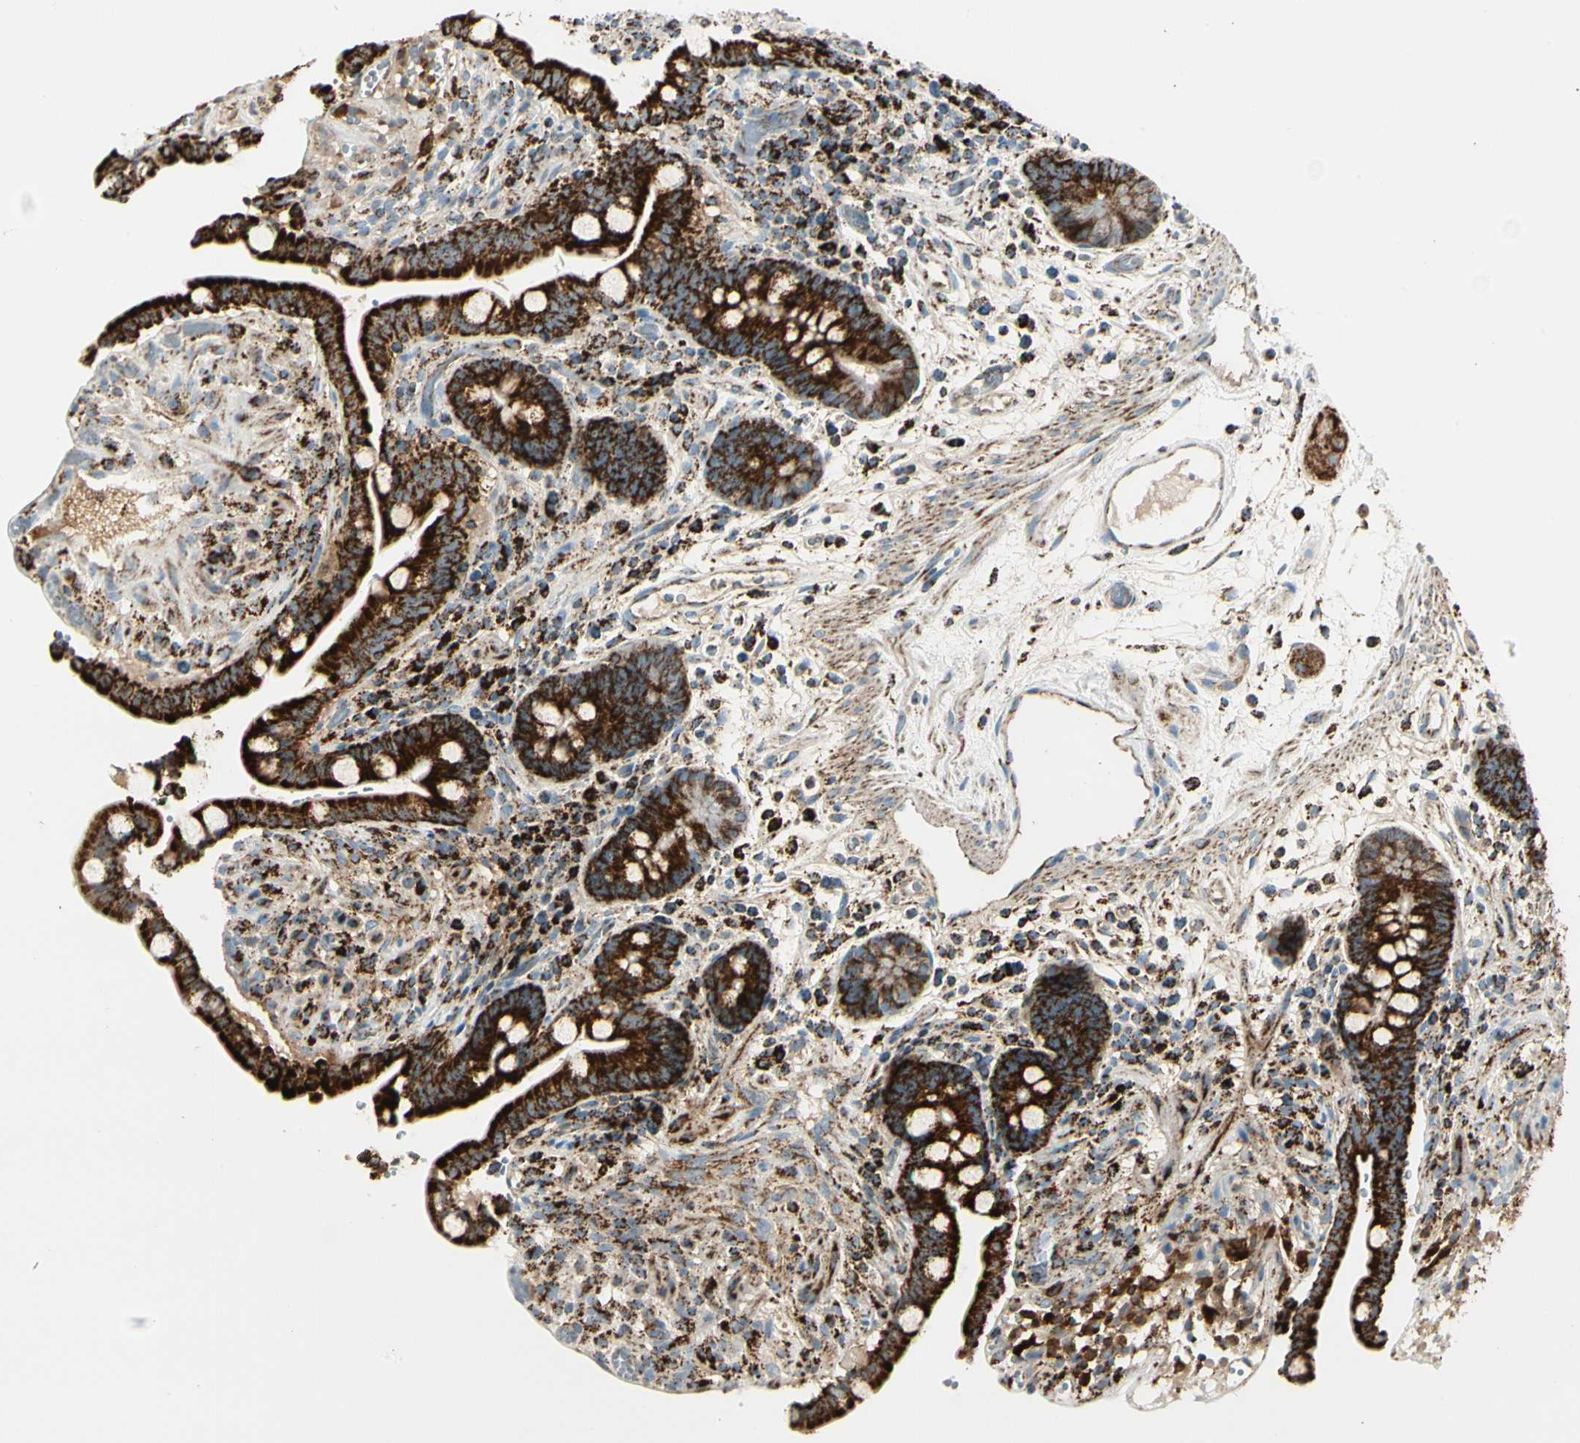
{"staining": {"intensity": "moderate", "quantity": ">75%", "location": "cytoplasmic/membranous"}, "tissue": "colon", "cell_type": "Endothelial cells", "image_type": "normal", "snomed": [{"axis": "morphology", "description": "Normal tissue, NOS"}, {"axis": "topography", "description": "Colon"}], "caption": "DAB (3,3'-diaminobenzidine) immunohistochemical staining of normal colon demonstrates moderate cytoplasmic/membranous protein staining in approximately >75% of endothelial cells. Using DAB (brown) and hematoxylin (blue) stains, captured at high magnification using brightfield microscopy.", "gene": "ME2", "patient": {"sex": "male", "age": 73}}